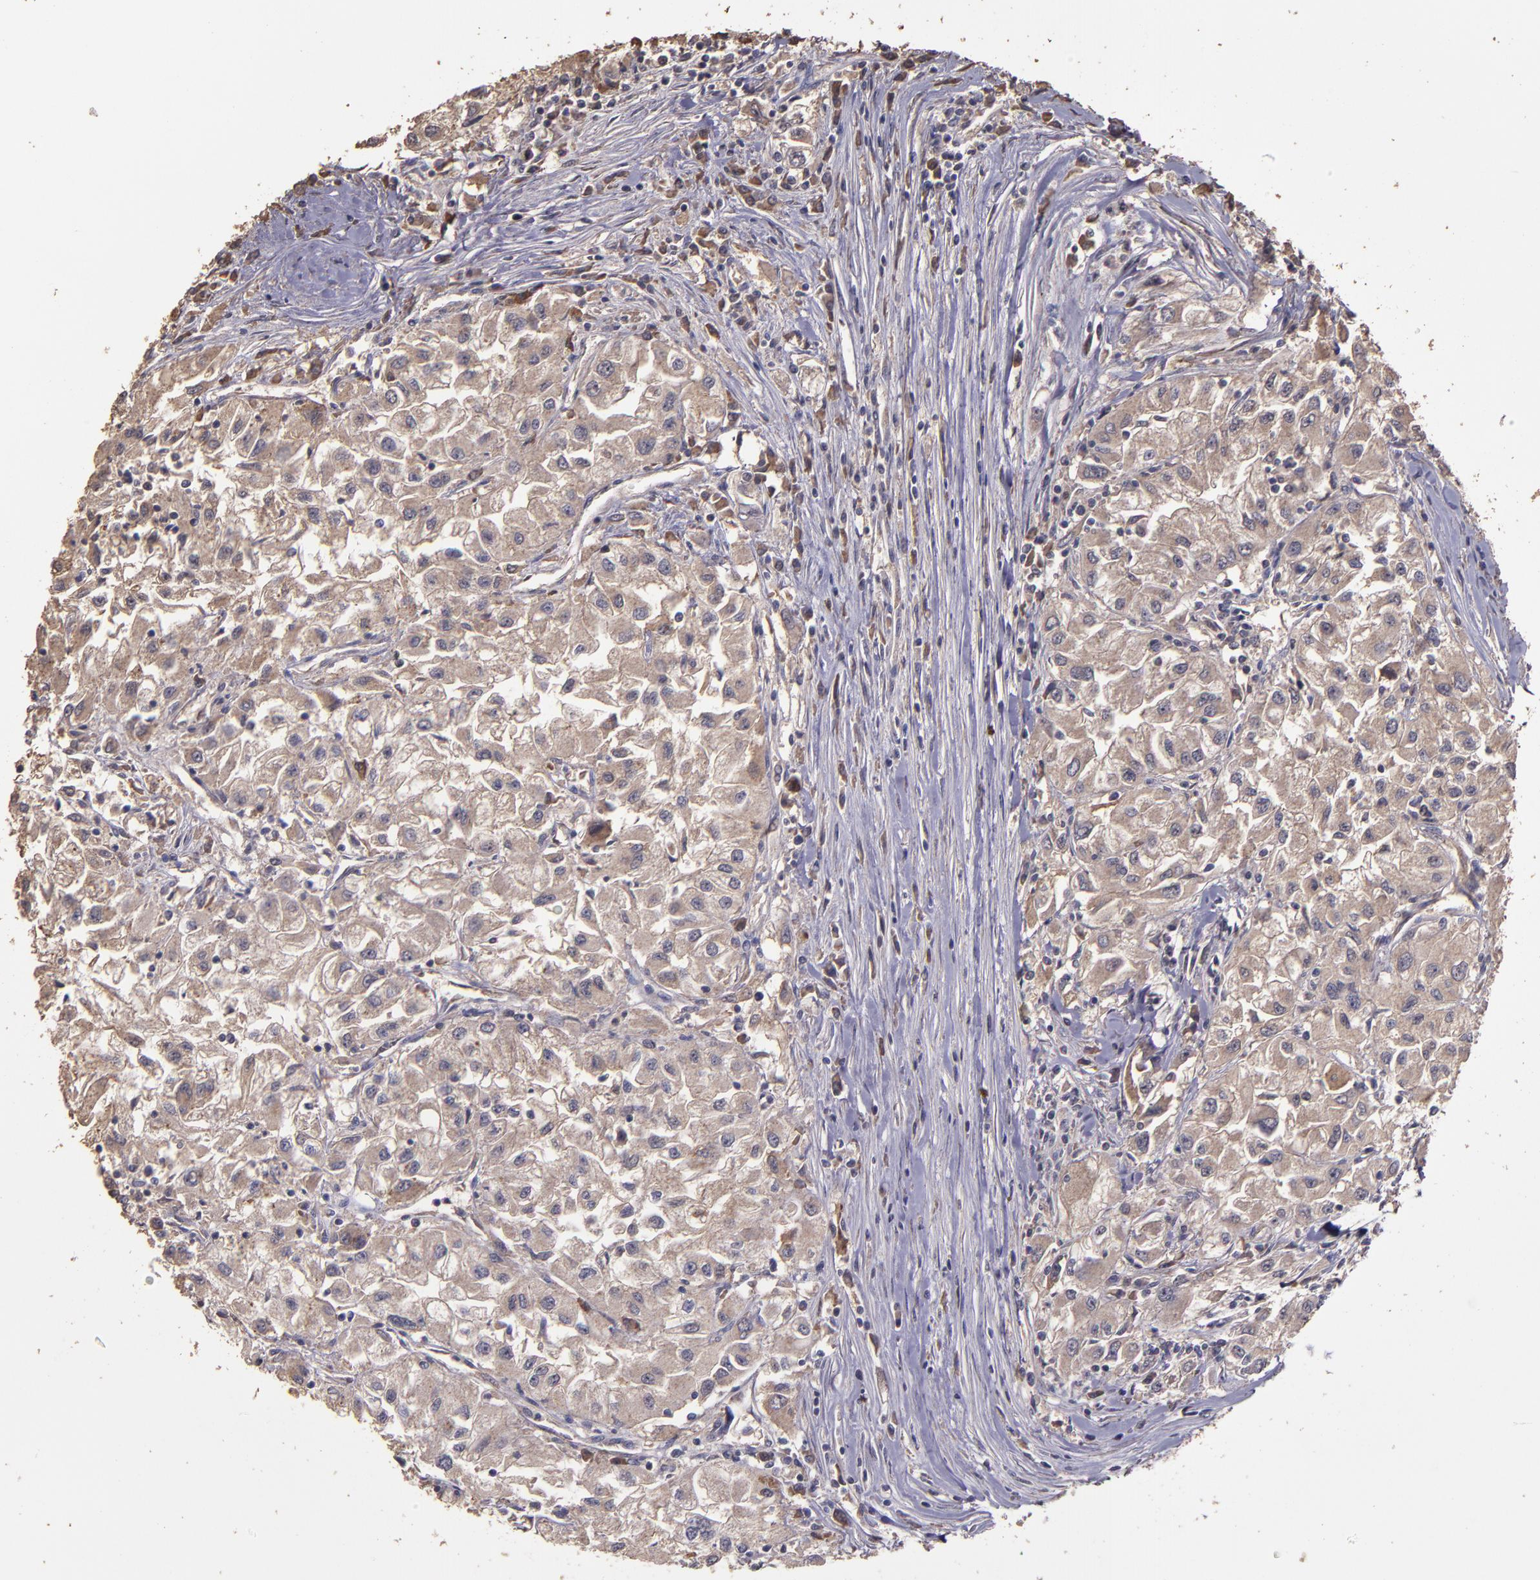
{"staining": {"intensity": "weak", "quantity": ">75%", "location": "cytoplasmic/membranous"}, "tissue": "renal cancer", "cell_type": "Tumor cells", "image_type": "cancer", "snomed": [{"axis": "morphology", "description": "Adenocarcinoma, NOS"}, {"axis": "topography", "description": "Kidney"}], "caption": "Adenocarcinoma (renal) tissue demonstrates weak cytoplasmic/membranous staining in about >75% of tumor cells", "gene": "HECTD1", "patient": {"sex": "male", "age": 59}}